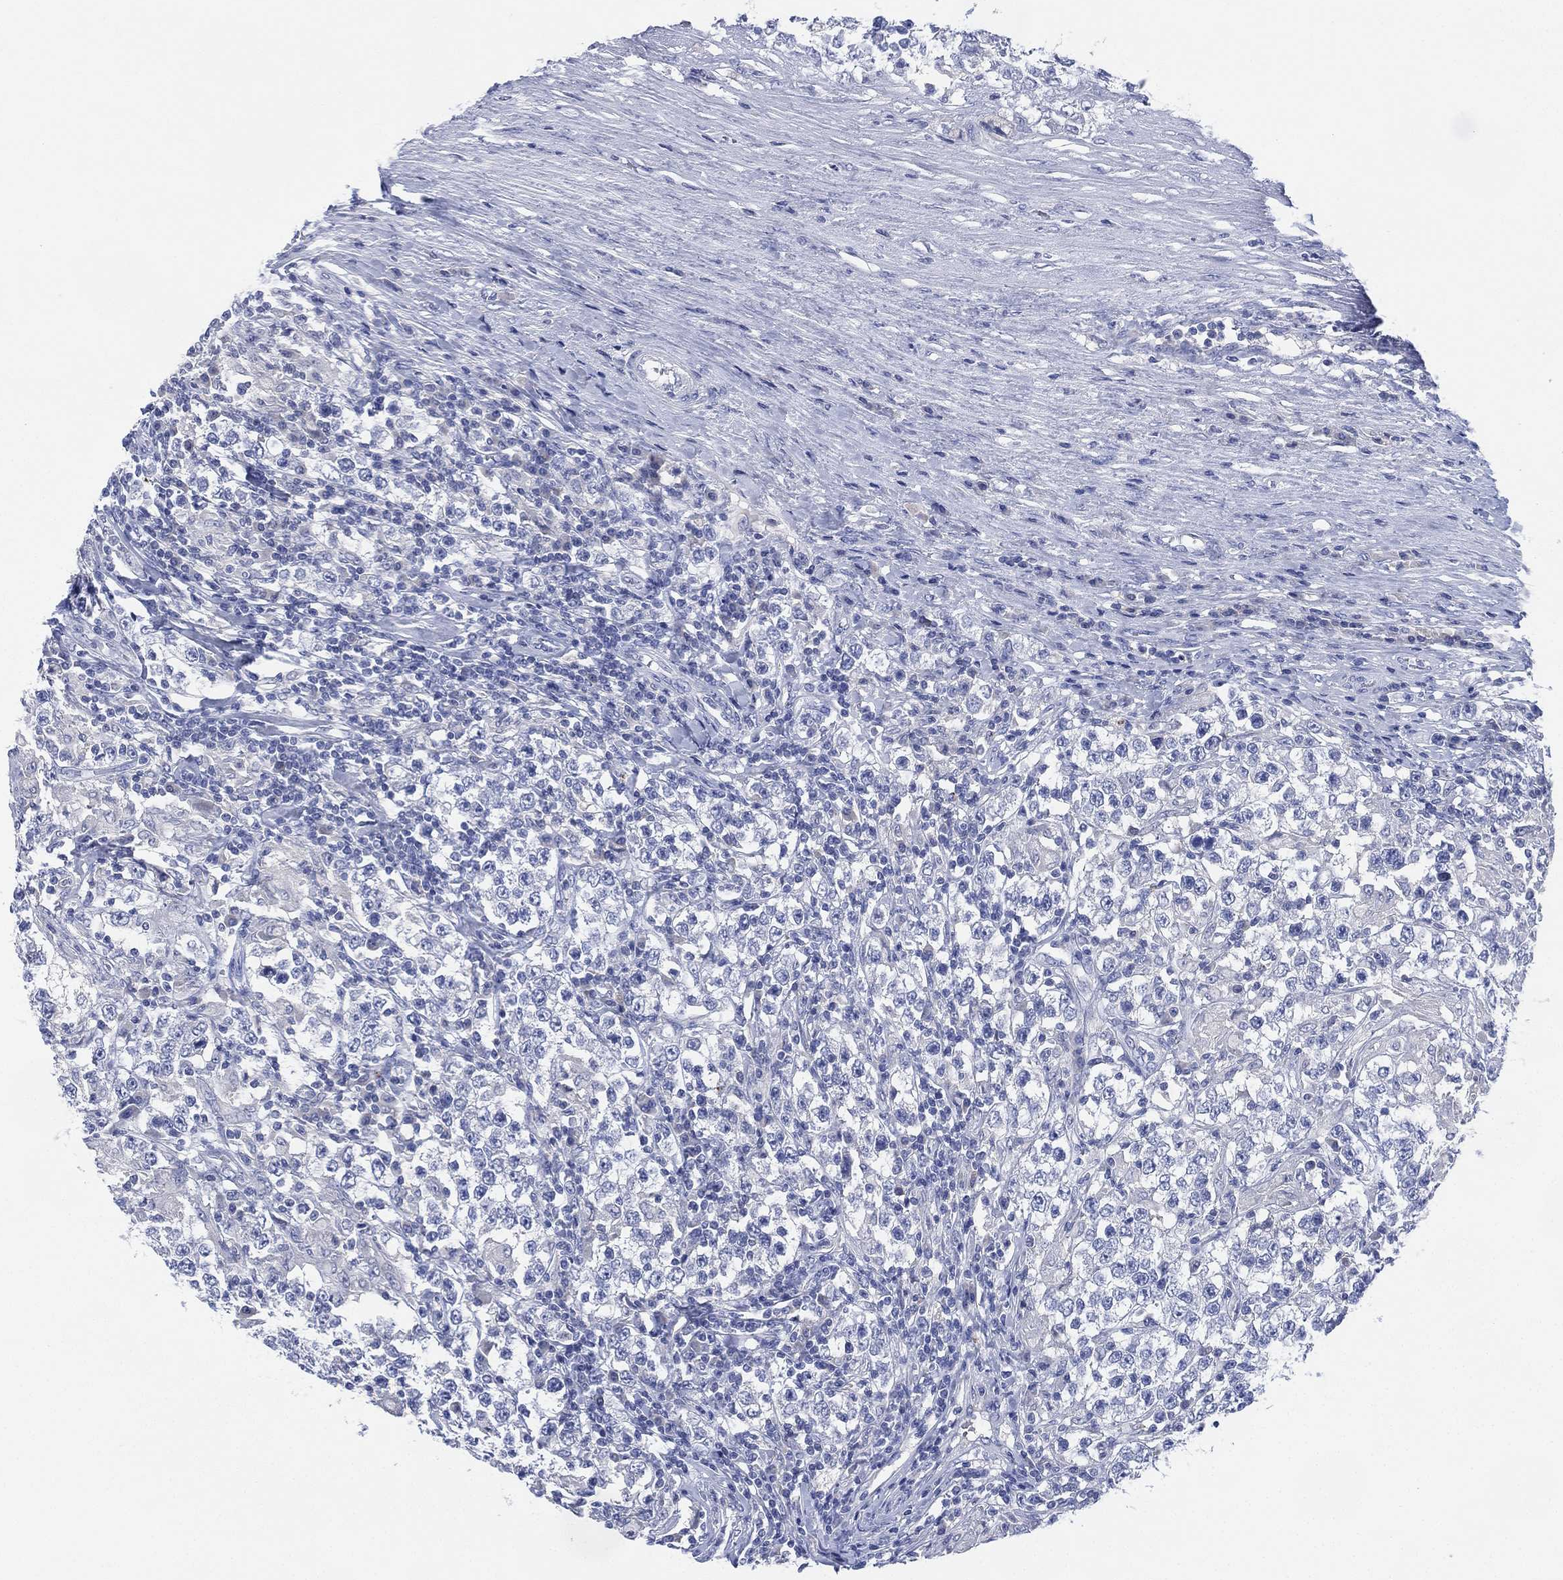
{"staining": {"intensity": "negative", "quantity": "none", "location": "none"}, "tissue": "testis cancer", "cell_type": "Tumor cells", "image_type": "cancer", "snomed": [{"axis": "morphology", "description": "Seminoma, NOS"}, {"axis": "morphology", "description": "Carcinoma, Embryonal, NOS"}, {"axis": "topography", "description": "Testis"}], "caption": "A micrograph of testis cancer (seminoma) stained for a protein displays no brown staining in tumor cells.", "gene": "ADAD2", "patient": {"sex": "male", "age": 41}}